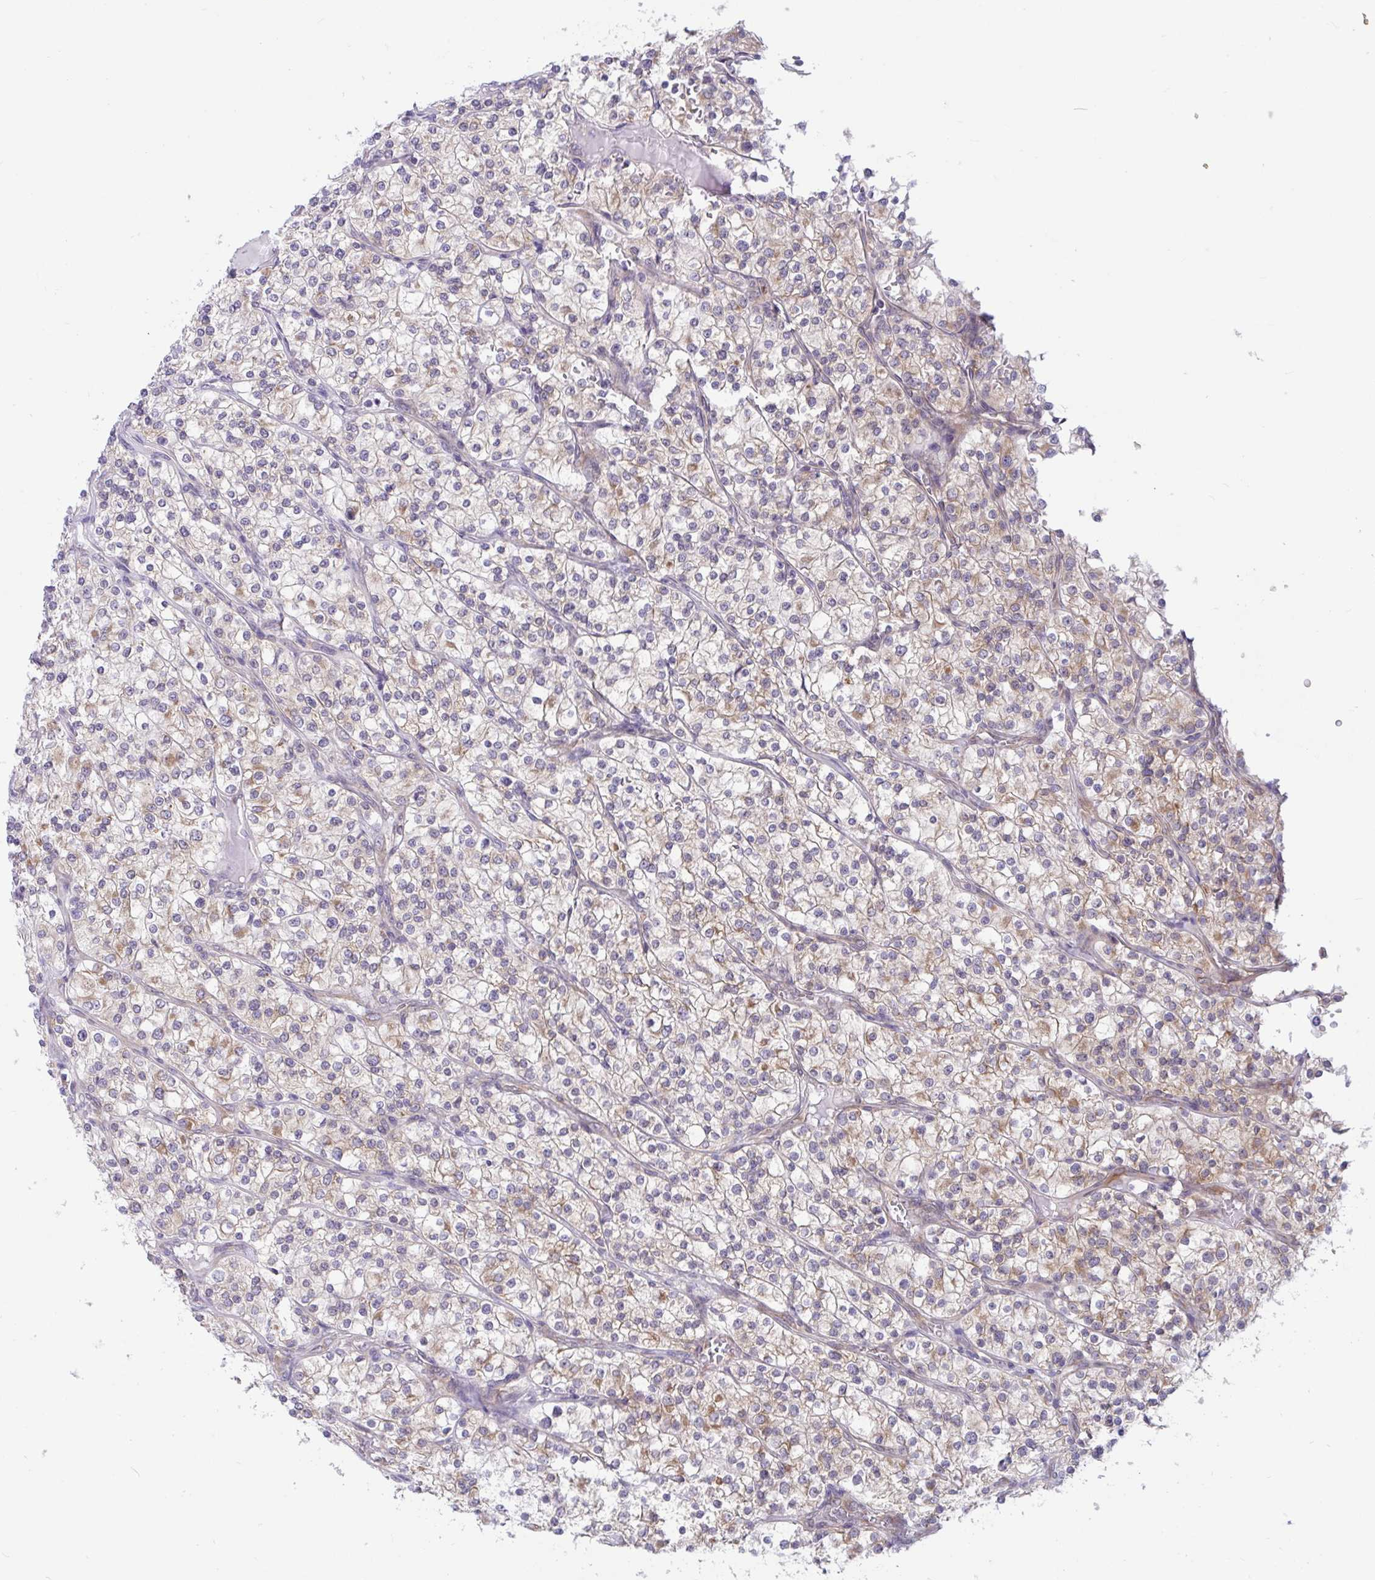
{"staining": {"intensity": "weak", "quantity": "25%-75%", "location": "cytoplasmic/membranous"}, "tissue": "renal cancer", "cell_type": "Tumor cells", "image_type": "cancer", "snomed": [{"axis": "morphology", "description": "Adenocarcinoma, NOS"}, {"axis": "topography", "description": "Kidney"}], "caption": "Renal adenocarcinoma was stained to show a protein in brown. There is low levels of weak cytoplasmic/membranous expression in approximately 25%-75% of tumor cells.", "gene": "CAMLG", "patient": {"sex": "male", "age": 80}}